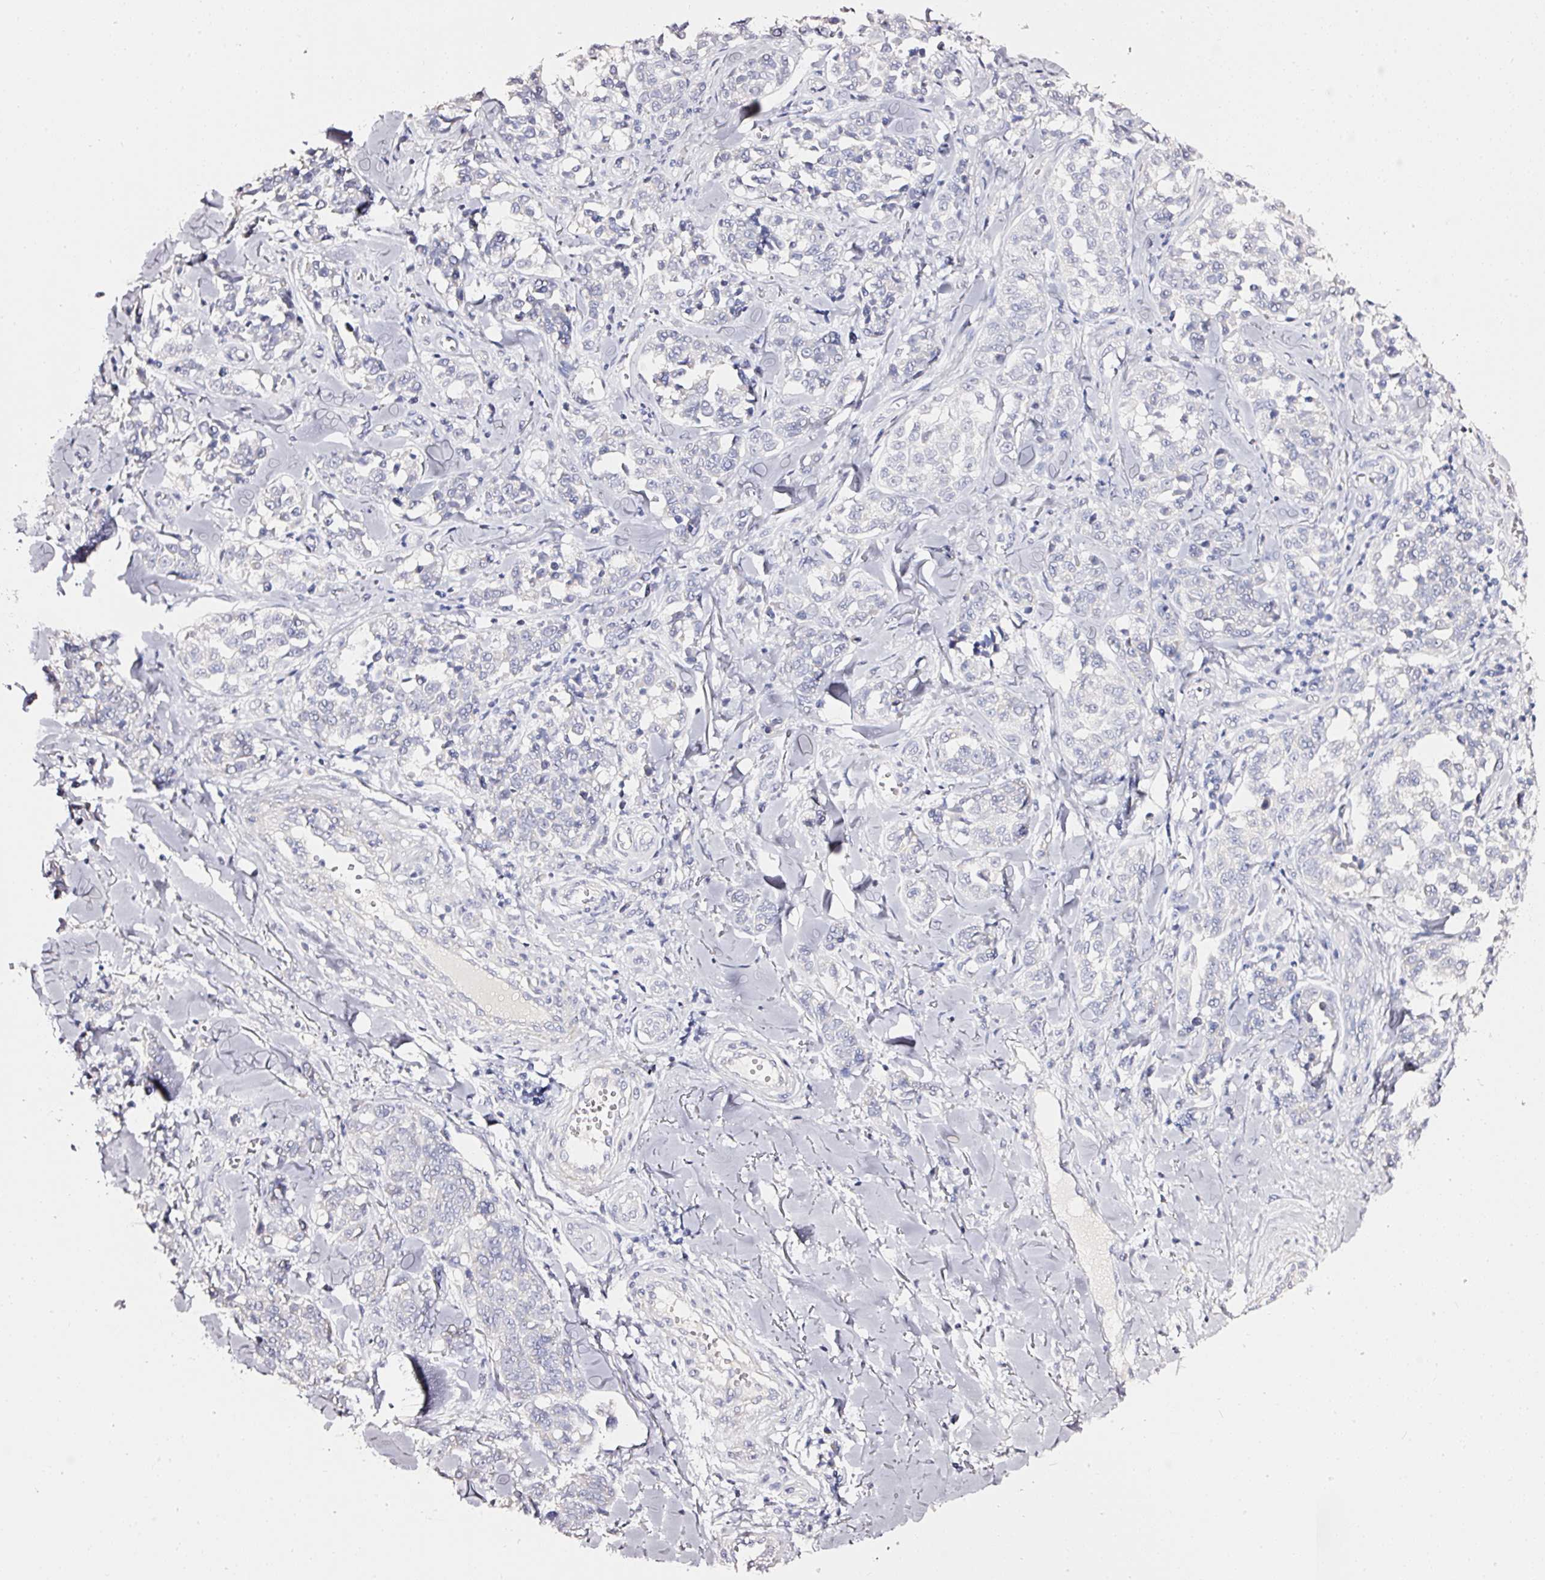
{"staining": {"intensity": "negative", "quantity": "none", "location": "none"}, "tissue": "melanoma", "cell_type": "Tumor cells", "image_type": "cancer", "snomed": [{"axis": "morphology", "description": "Malignant melanoma, NOS"}, {"axis": "topography", "description": "Skin"}], "caption": "Melanoma stained for a protein using immunohistochemistry reveals no staining tumor cells.", "gene": "PDXDC1", "patient": {"sex": "female", "age": 64}}